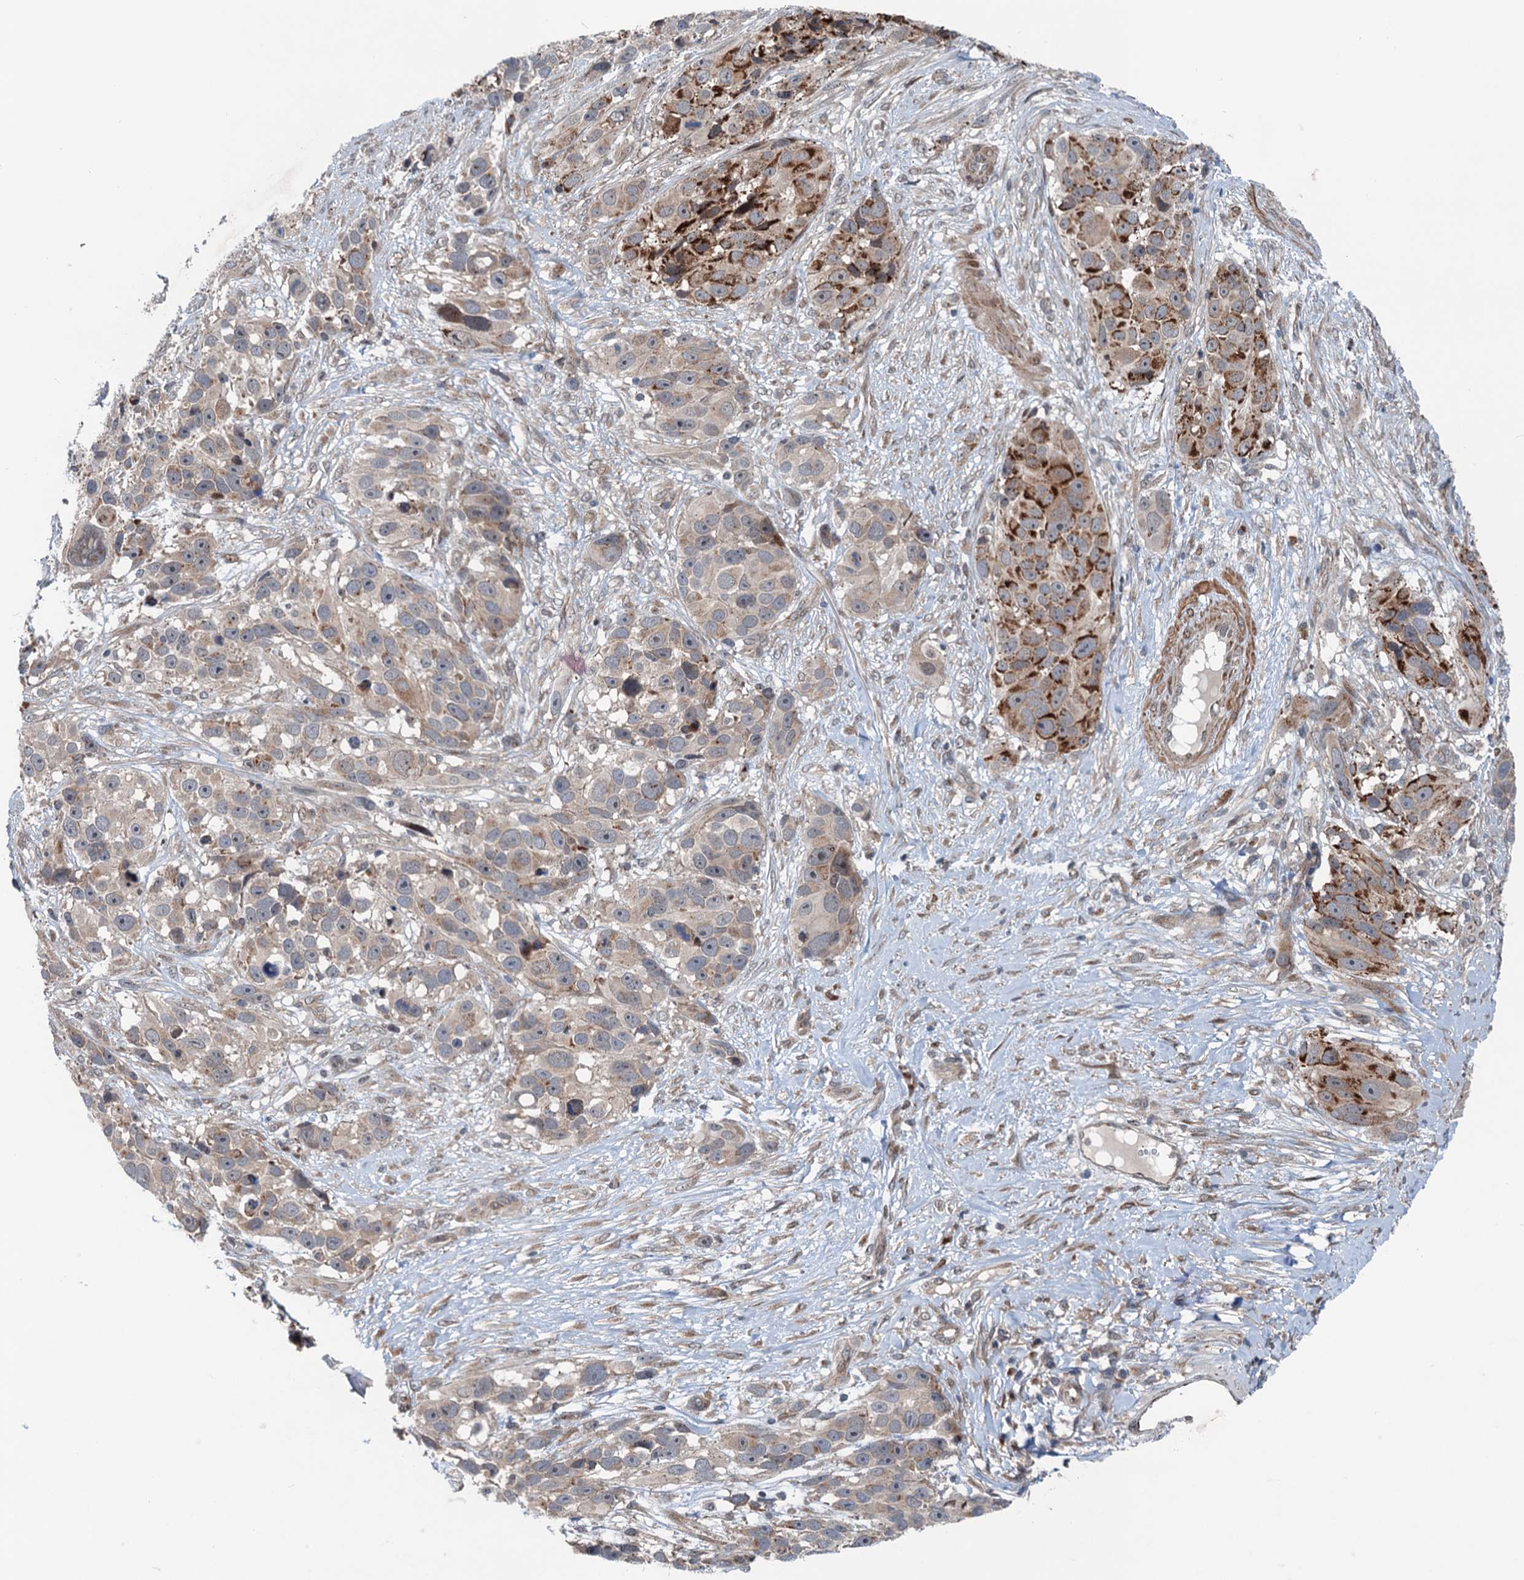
{"staining": {"intensity": "strong", "quantity": "25%-75%", "location": "cytoplasmic/membranous"}, "tissue": "melanoma", "cell_type": "Tumor cells", "image_type": "cancer", "snomed": [{"axis": "morphology", "description": "Malignant melanoma, NOS"}, {"axis": "topography", "description": "Skin"}], "caption": "The micrograph shows a brown stain indicating the presence of a protein in the cytoplasmic/membranous of tumor cells in melanoma. (IHC, brightfield microscopy, high magnification).", "gene": "DYNC2I2", "patient": {"sex": "male", "age": 84}}